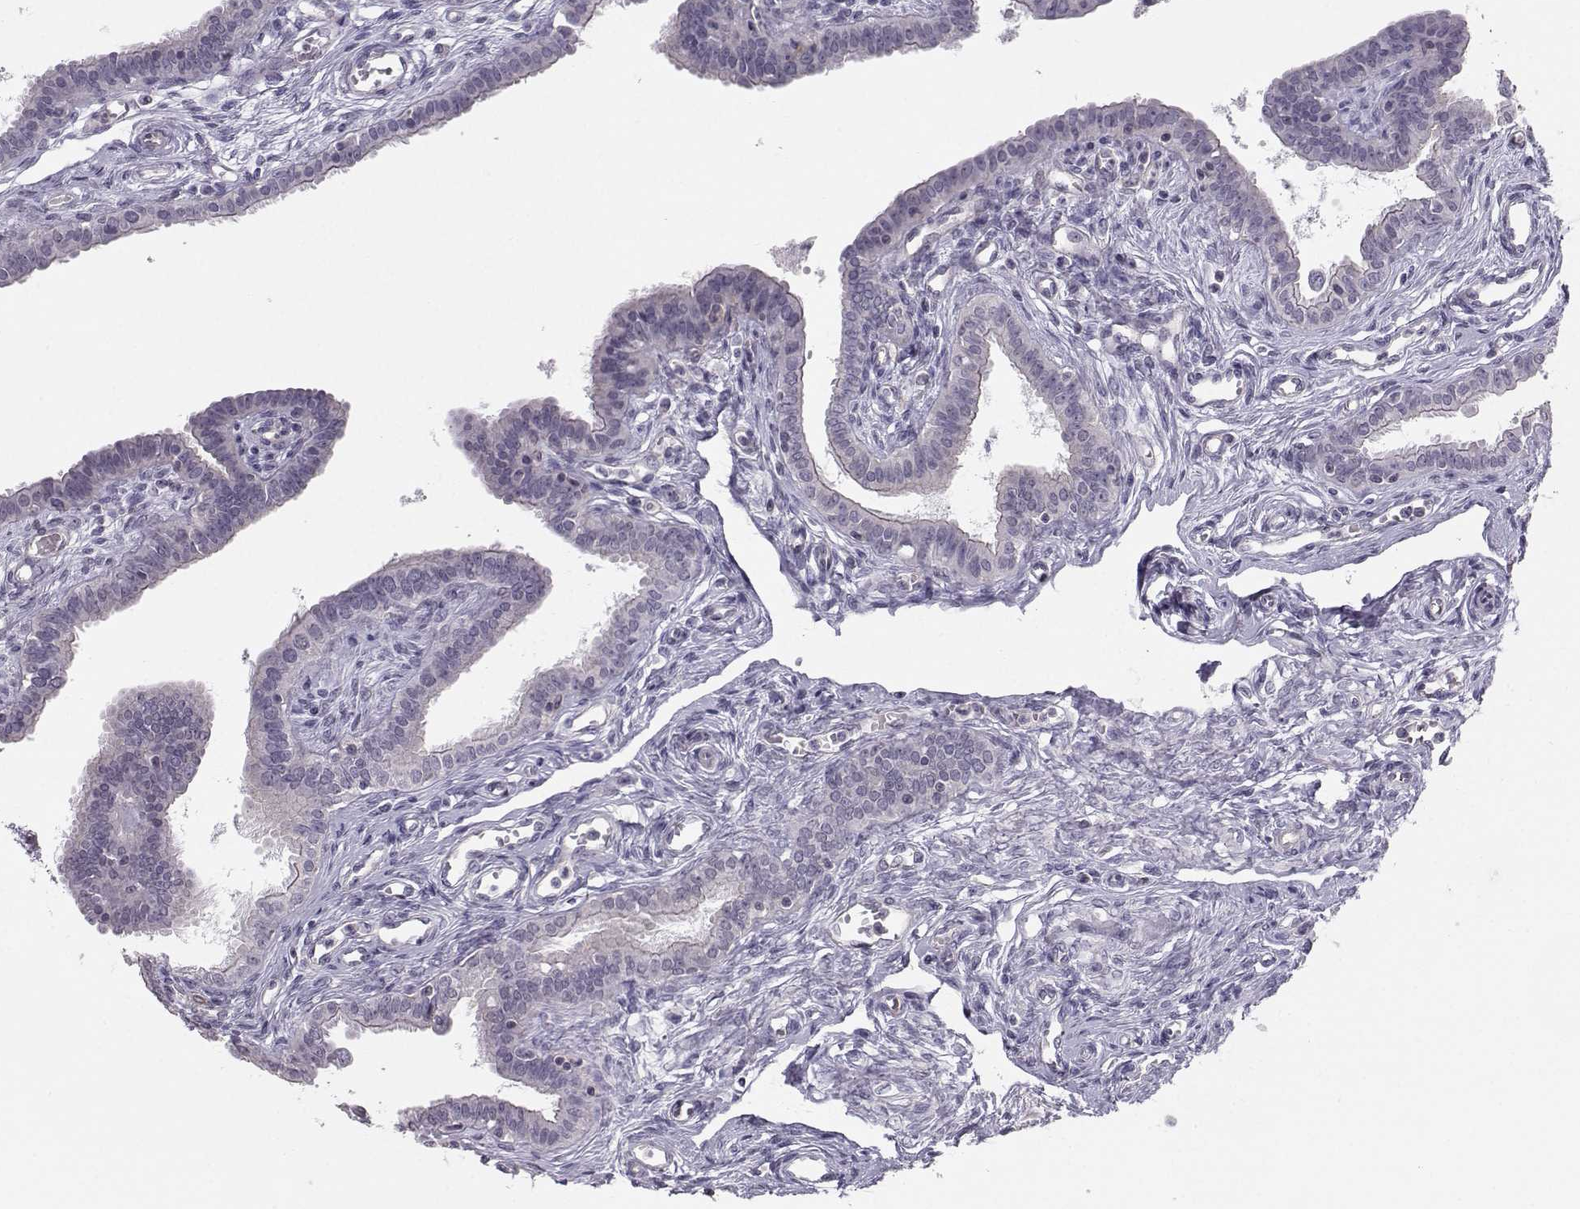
{"staining": {"intensity": "weak", "quantity": "<25%", "location": "cytoplasmic/membranous"}, "tissue": "fallopian tube", "cell_type": "Glandular cells", "image_type": "normal", "snomed": [{"axis": "morphology", "description": "Normal tissue, NOS"}, {"axis": "morphology", "description": "Carcinoma, endometroid"}, {"axis": "topography", "description": "Fallopian tube"}, {"axis": "topography", "description": "Ovary"}], "caption": "This is an immunohistochemistry (IHC) photomicrograph of unremarkable fallopian tube. There is no staining in glandular cells.", "gene": "MAST1", "patient": {"sex": "female", "age": 42}}